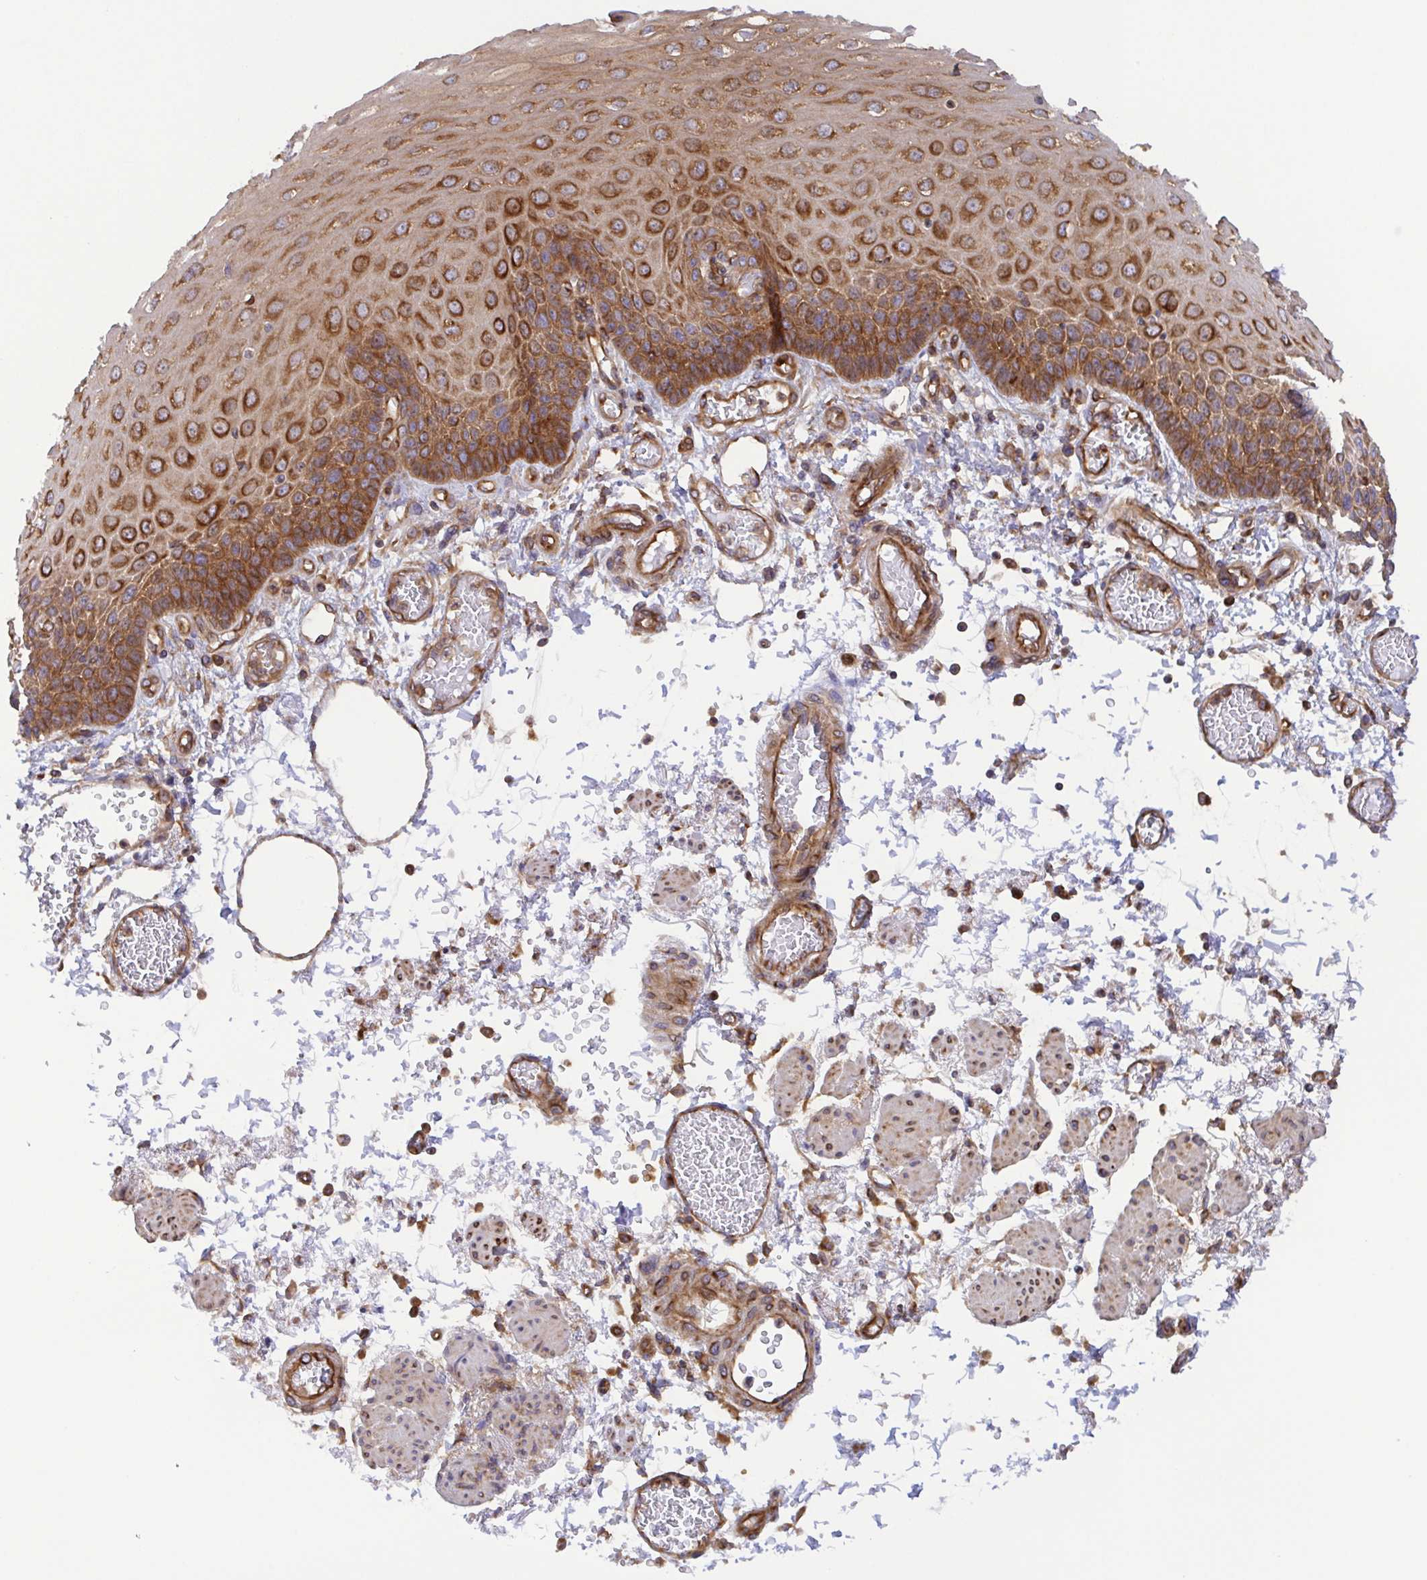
{"staining": {"intensity": "strong", "quantity": ">75%", "location": "cytoplasmic/membranous"}, "tissue": "esophagus", "cell_type": "Squamous epithelial cells", "image_type": "normal", "snomed": [{"axis": "morphology", "description": "Normal tissue, NOS"}, {"axis": "morphology", "description": "Adenocarcinoma, NOS"}, {"axis": "topography", "description": "Esophagus"}], "caption": "High-power microscopy captured an IHC micrograph of benign esophagus, revealing strong cytoplasmic/membranous expression in about >75% of squamous epithelial cells.", "gene": "KIF5B", "patient": {"sex": "male", "age": 81}}